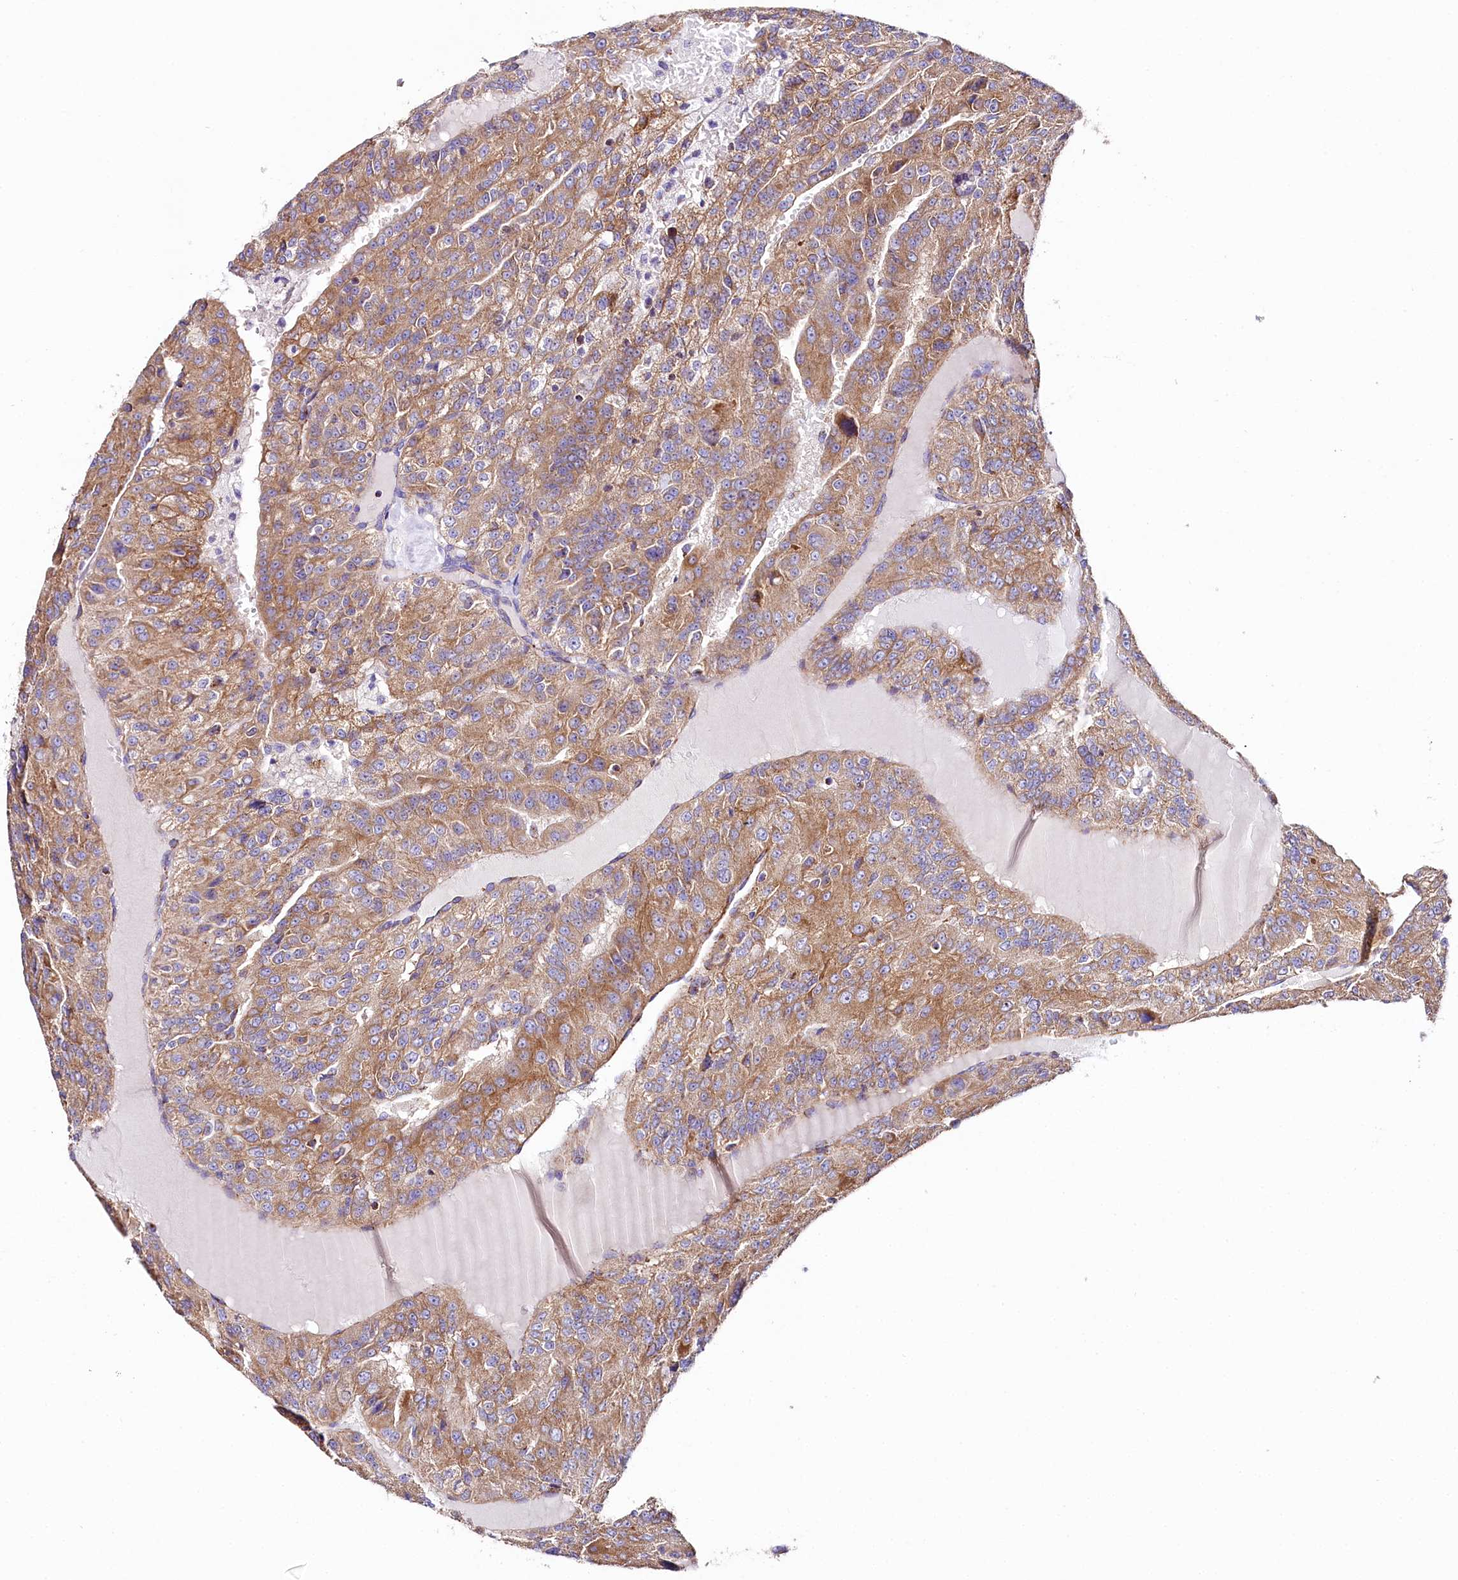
{"staining": {"intensity": "moderate", "quantity": ">75%", "location": "cytoplasmic/membranous"}, "tissue": "renal cancer", "cell_type": "Tumor cells", "image_type": "cancer", "snomed": [{"axis": "morphology", "description": "Adenocarcinoma, NOS"}, {"axis": "topography", "description": "Kidney"}], "caption": "Protein staining displays moderate cytoplasmic/membranous staining in about >75% of tumor cells in renal cancer.", "gene": "APLP2", "patient": {"sex": "female", "age": 63}}